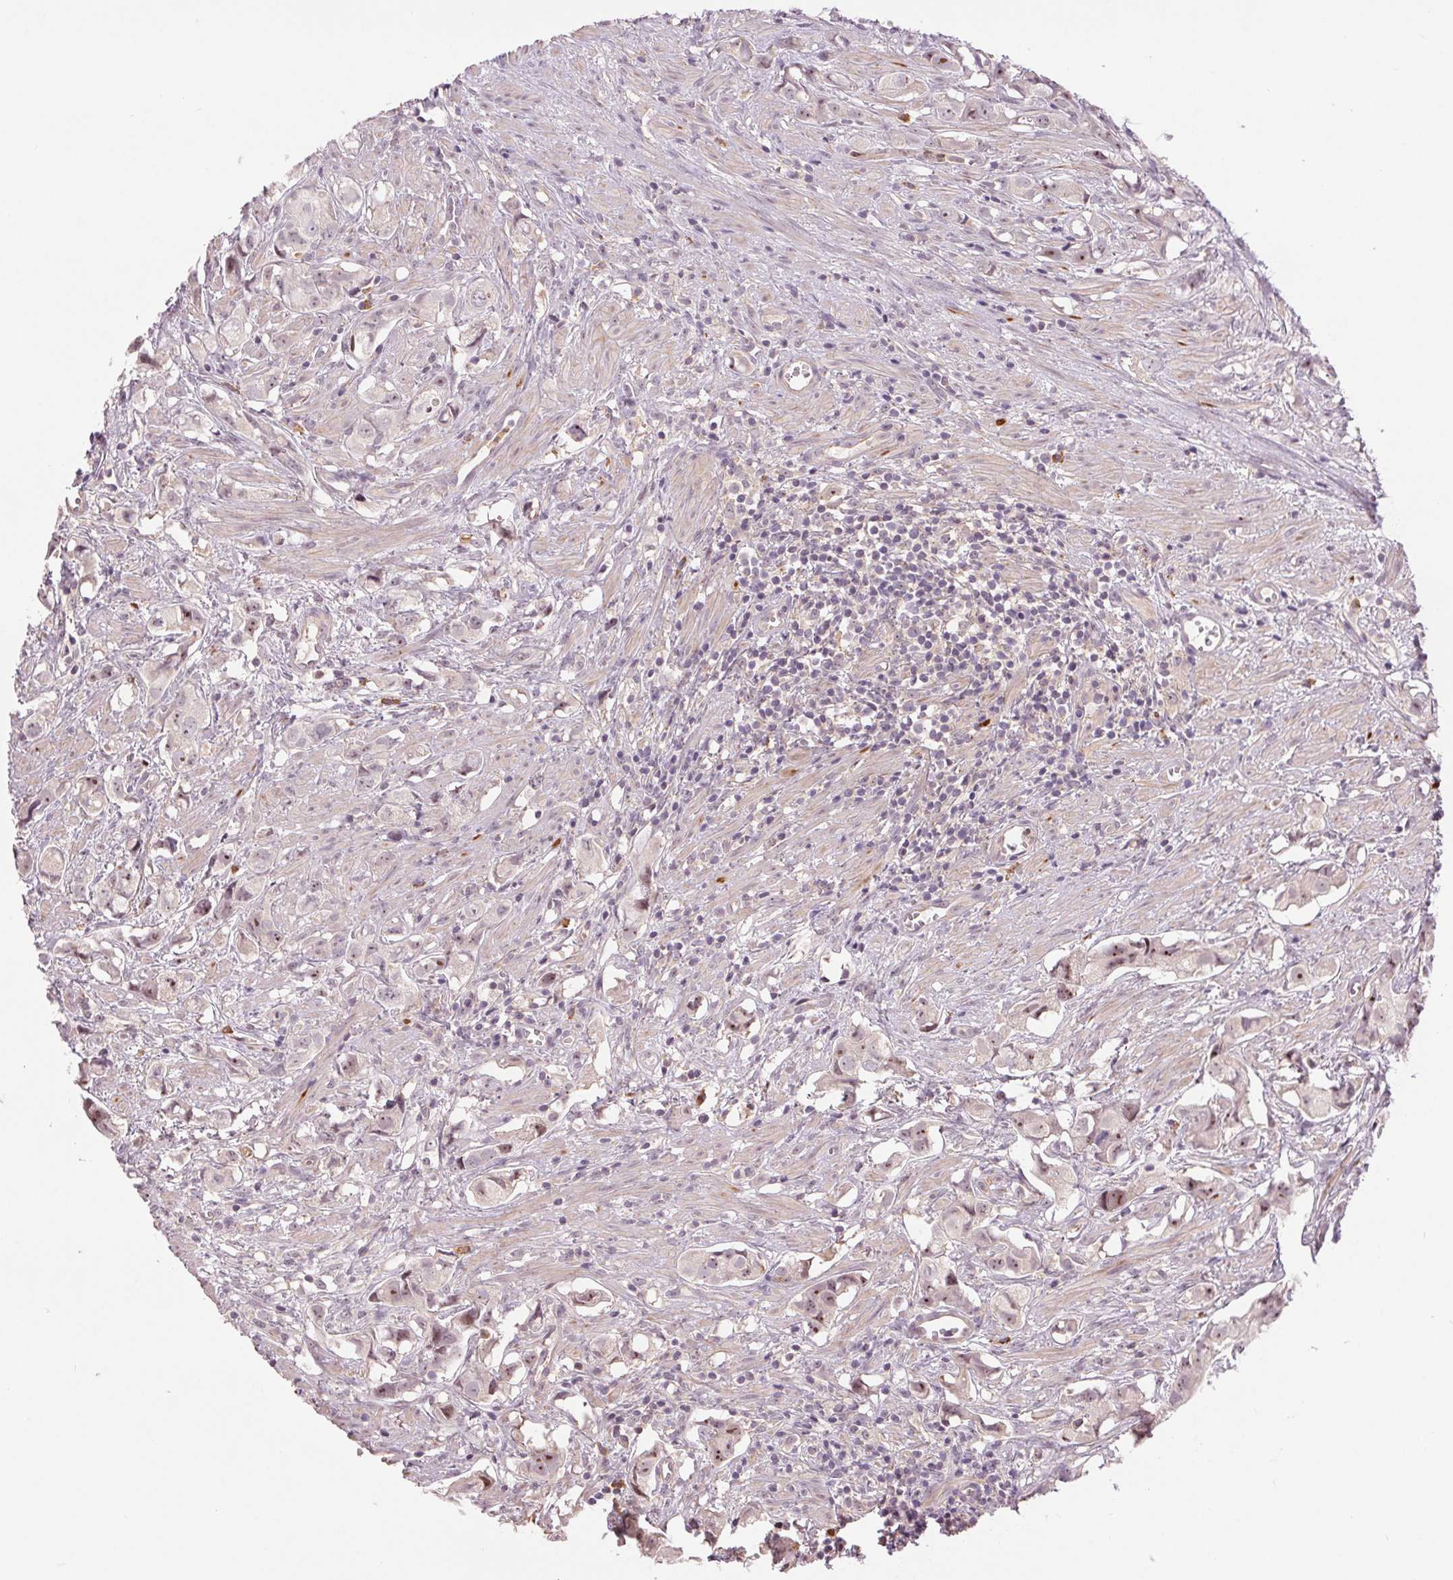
{"staining": {"intensity": "weak", "quantity": "<25%", "location": "nuclear"}, "tissue": "prostate cancer", "cell_type": "Tumor cells", "image_type": "cancer", "snomed": [{"axis": "morphology", "description": "Adenocarcinoma, High grade"}, {"axis": "topography", "description": "Prostate"}], "caption": "High power microscopy histopathology image of an immunohistochemistry (IHC) histopathology image of prostate cancer (high-grade adenocarcinoma), revealing no significant positivity in tumor cells.", "gene": "RANBP3L", "patient": {"sex": "male", "age": 58}}